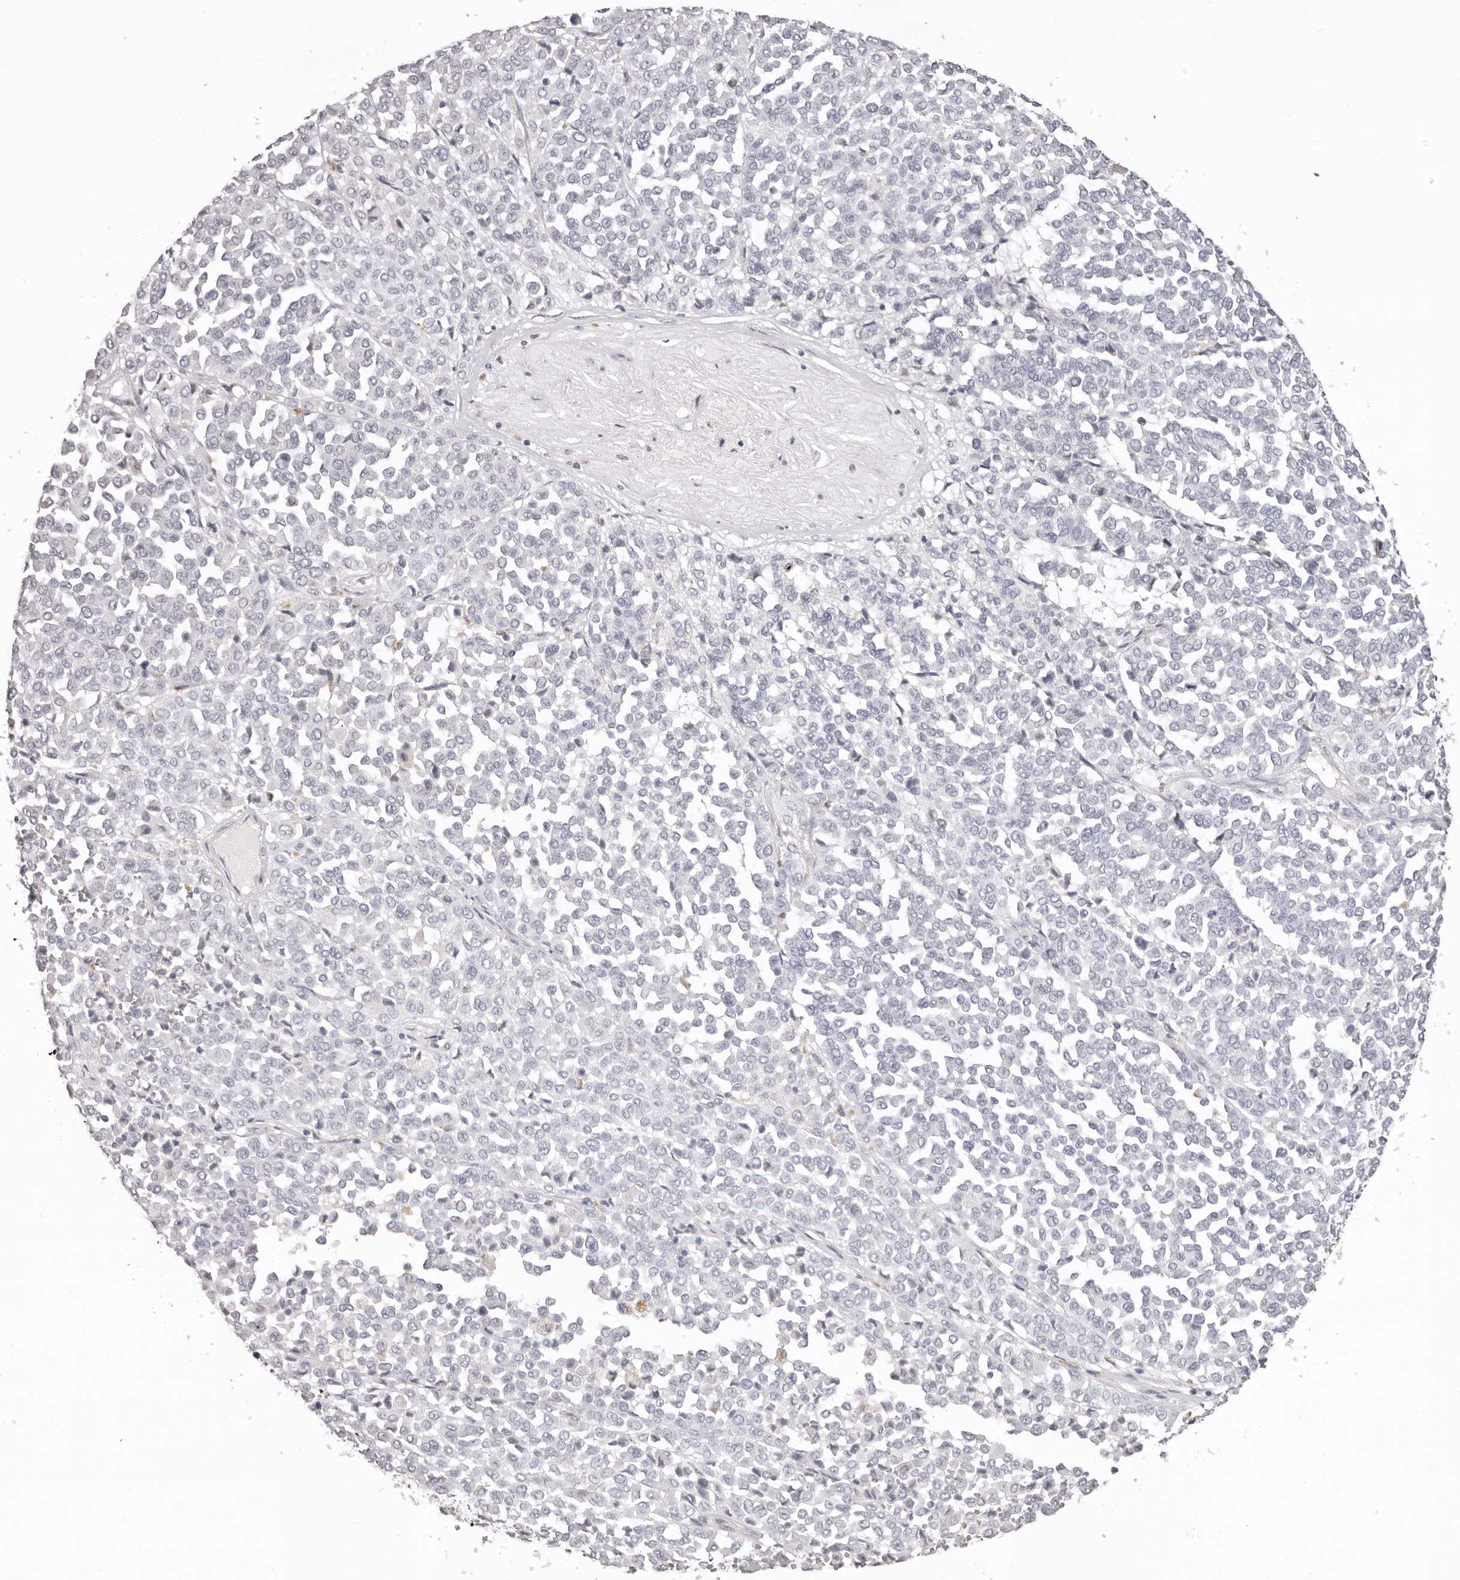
{"staining": {"intensity": "negative", "quantity": "none", "location": "none"}, "tissue": "melanoma", "cell_type": "Tumor cells", "image_type": "cancer", "snomed": [{"axis": "morphology", "description": "Malignant melanoma, Metastatic site"}, {"axis": "topography", "description": "Pancreas"}], "caption": "DAB (3,3'-diaminobenzidine) immunohistochemical staining of malignant melanoma (metastatic site) displays no significant positivity in tumor cells. (Immunohistochemistry (ihc), brightfield microscopy, high magnification).", "gene": "PCDHB6", "patient": {"sex": "female", "age": 30}}